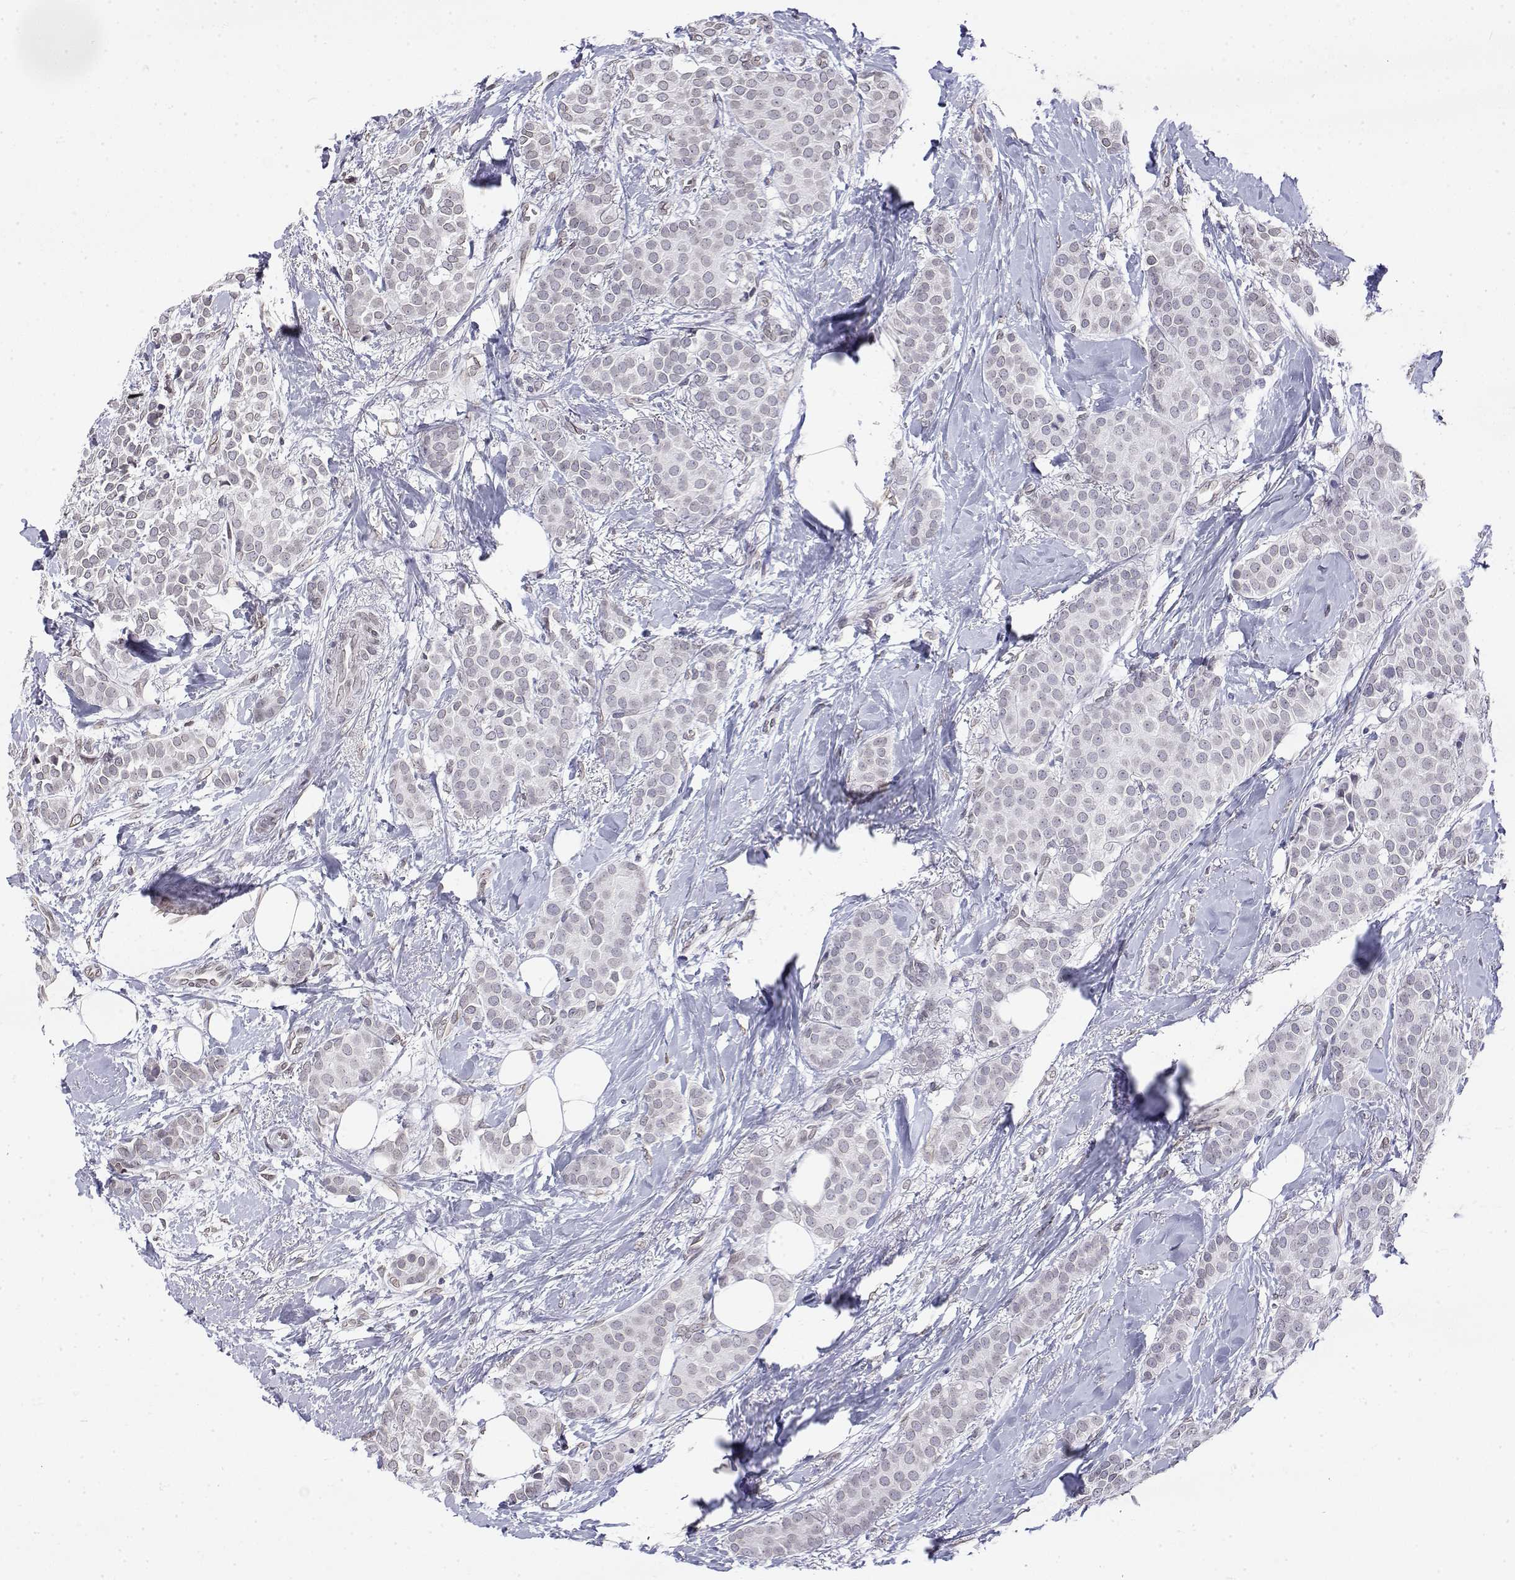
{"staining": {"intensity": "negative", "quantity": "none", "location": "none"}, "tissue": "breast cancer", "cell_type": "Tumor cells", "image_type": "cancer", "snomed": [{"axis": "morphology", "description": "Duct carcinoma"}, {"axis": "topography", "description": "Breast"}], "caption": "This histopathology image is of breast cancer (invasive ductal carcinoma) stained with immunohistochemistry to label a protein in brown with the nuclei are counter-stained blue. There is no staining in tumor cells.", "gene": "ZNF532", "patient": {"sex": "female", "age": 79}}